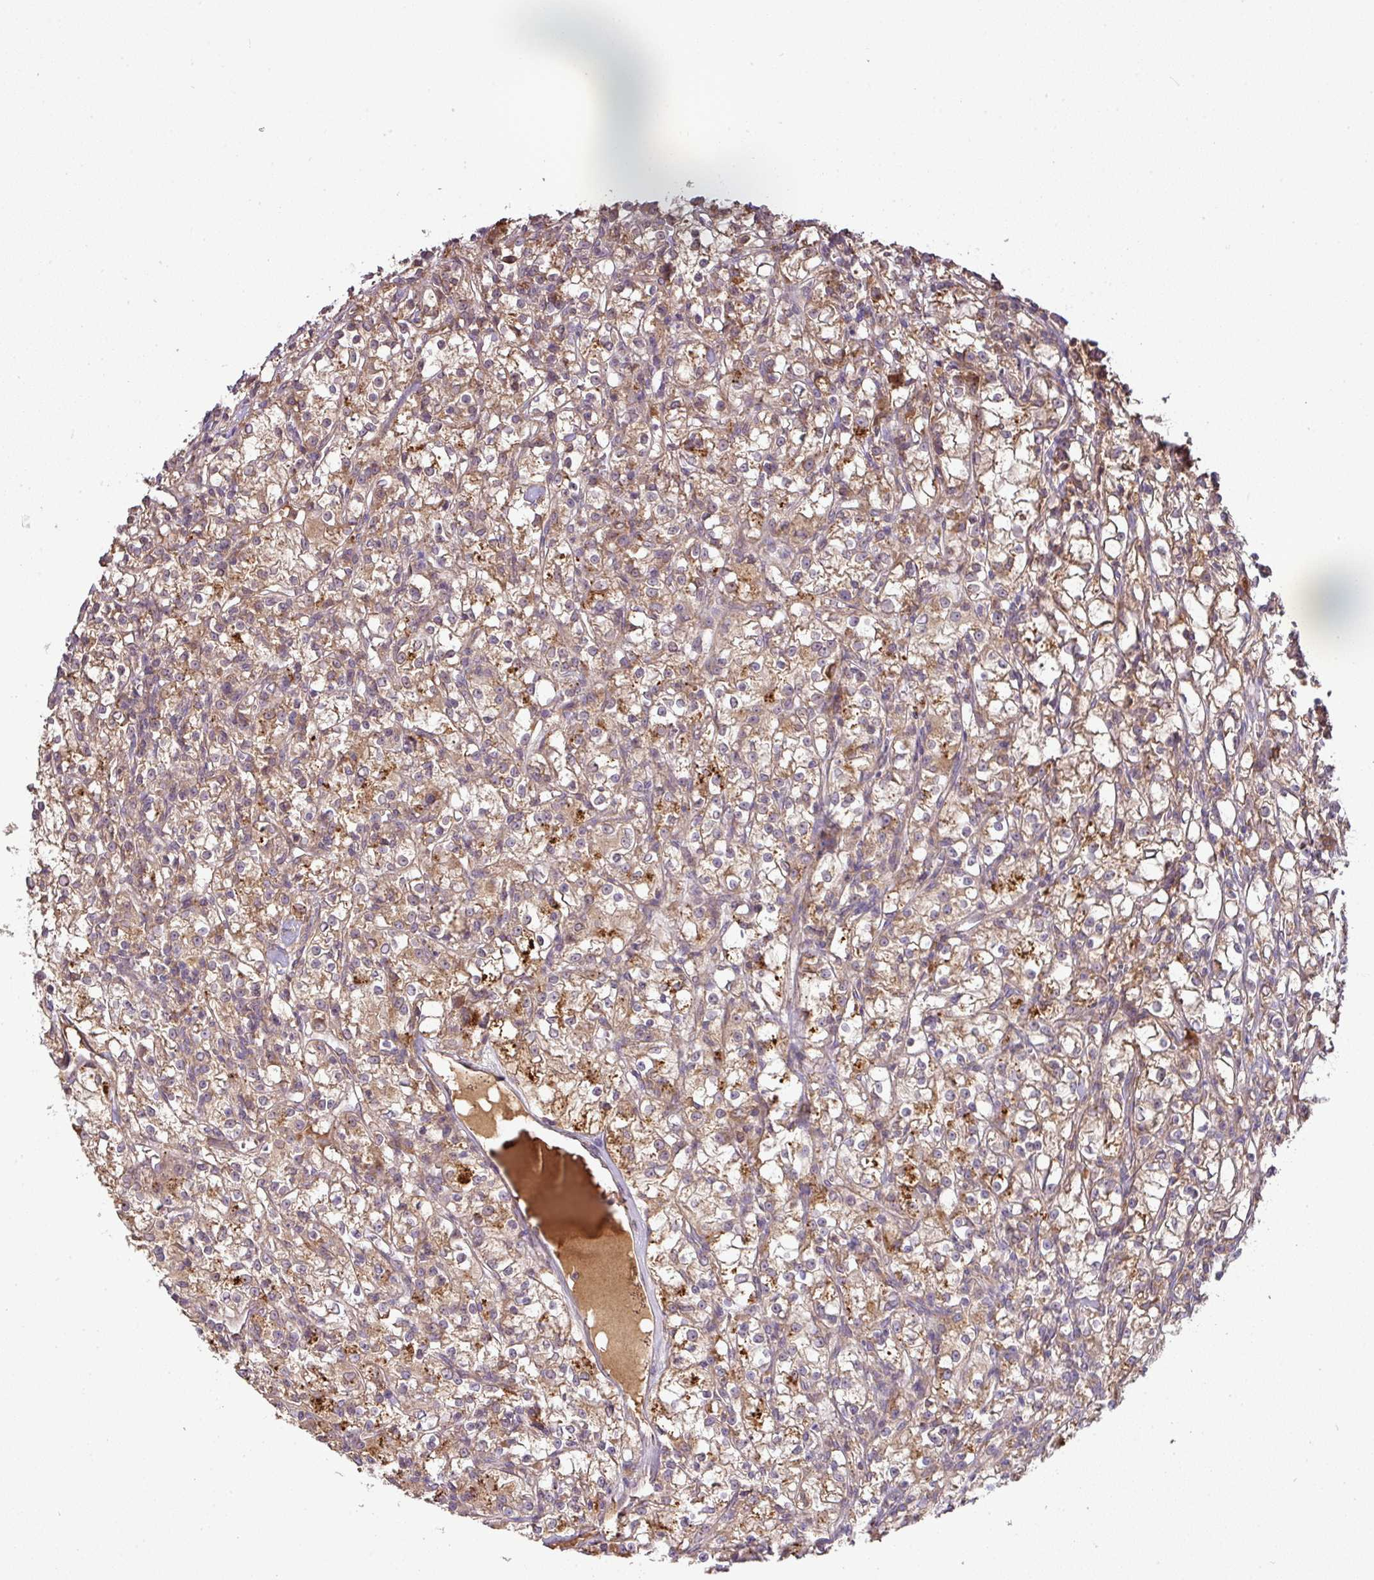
{"staining": {"intensity": "moderate", "quantity": ">75%", "location": "cytoplasmic/membranous"}, "tissue": "renal cancer", "cell_type": "Tumor cells", "image_type": "cancer", "snomed": [{"axis": "morphology", "description": "Adenocarcinoma, NOS"}, {"axis": "topography", "description": "Kidney"}], "caption": "Renal cancer (adenocarcinoma) tissue displays moderate cytoplasmic/membranous positivity in about >75% of tumor cells", "gene": "GALP", "patient": {"sex": "female", "age": 59}}